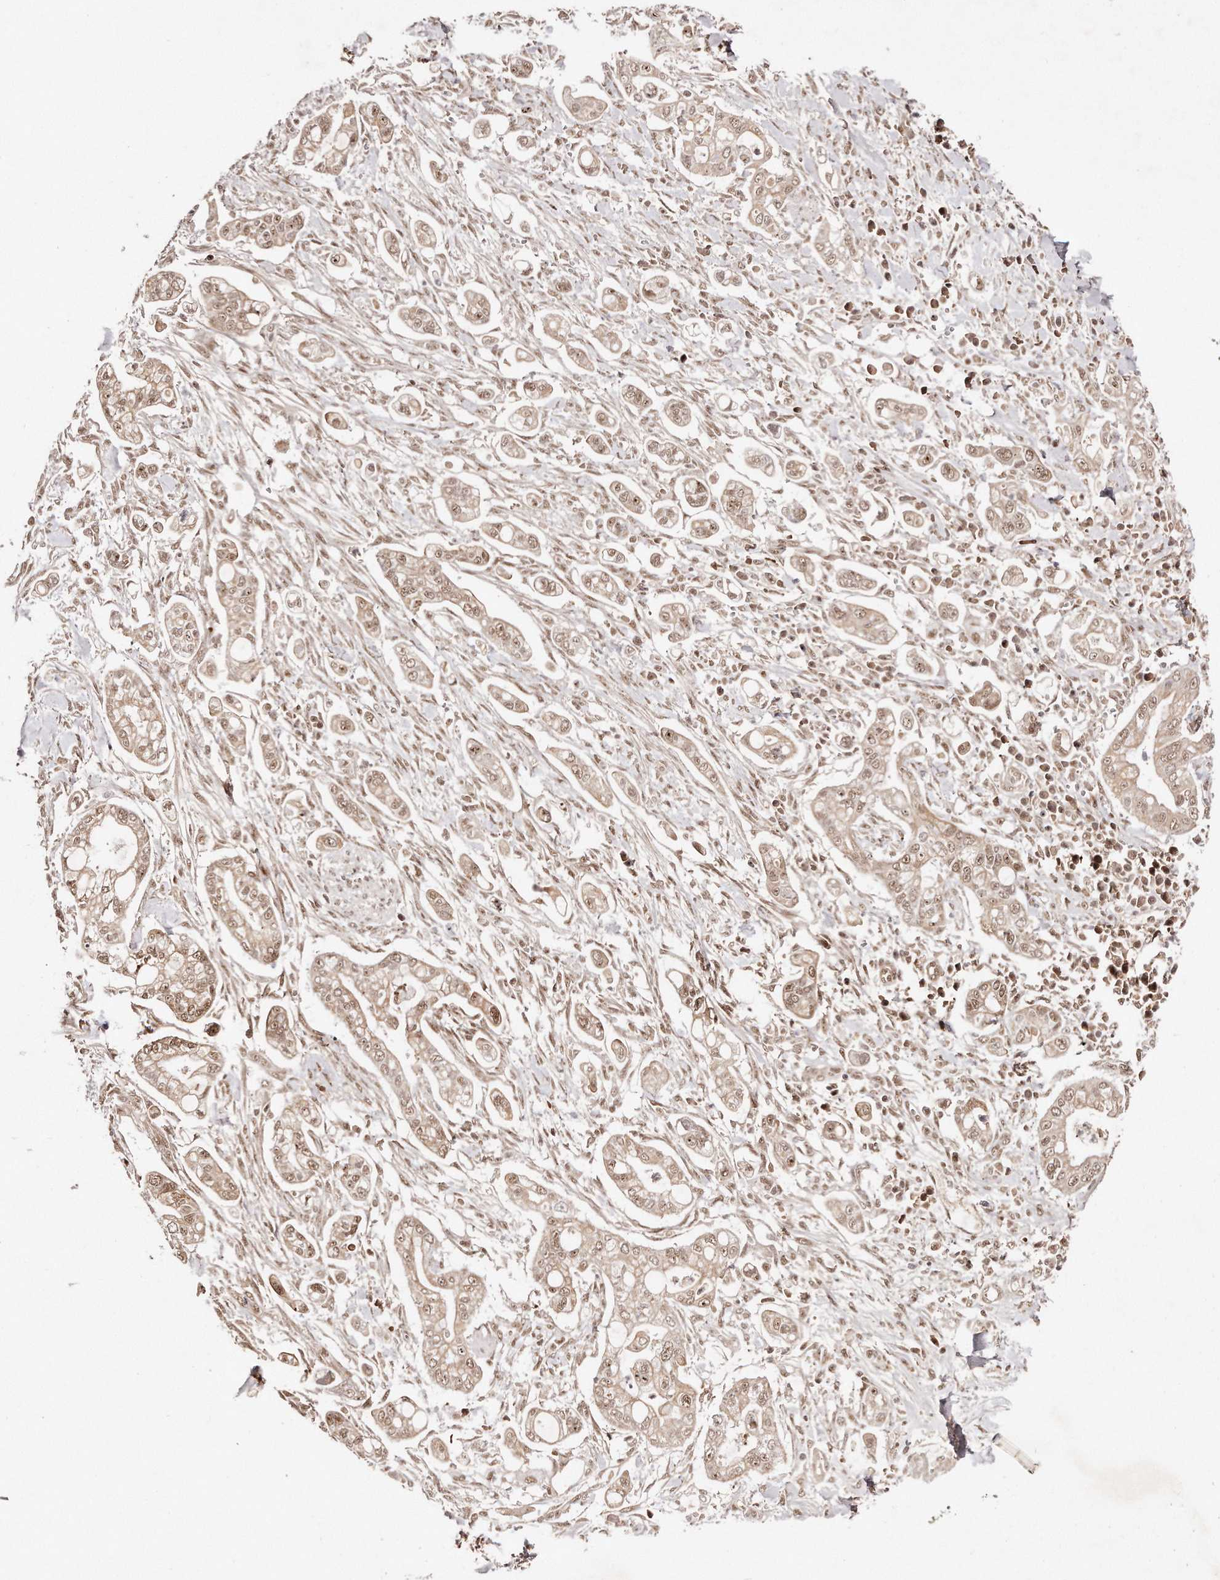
{"staining": {"intensity": "weak", "quantity": ">75%", "location": "cytoplasmic/membranous,nuclear"}, "tissue": "pancreatic cancer", "cell_type": "Tumor cells", "image_type": "cancer", "snomed": [{"axis": "morphology", "description": "Adenocarcinoma, NOS"}, {"axis": "topography", "description": "Pancreas"}], "caption": "Immunohistochemical staining of human pancreatic cancer (adenocarcinoma) displays low levels of weak cytoplasmic/membranous and nuclear expression in approximately >75% of tumor cells.", "gene": "SOX4", "patient": {"sex": "male", "age": 68}}